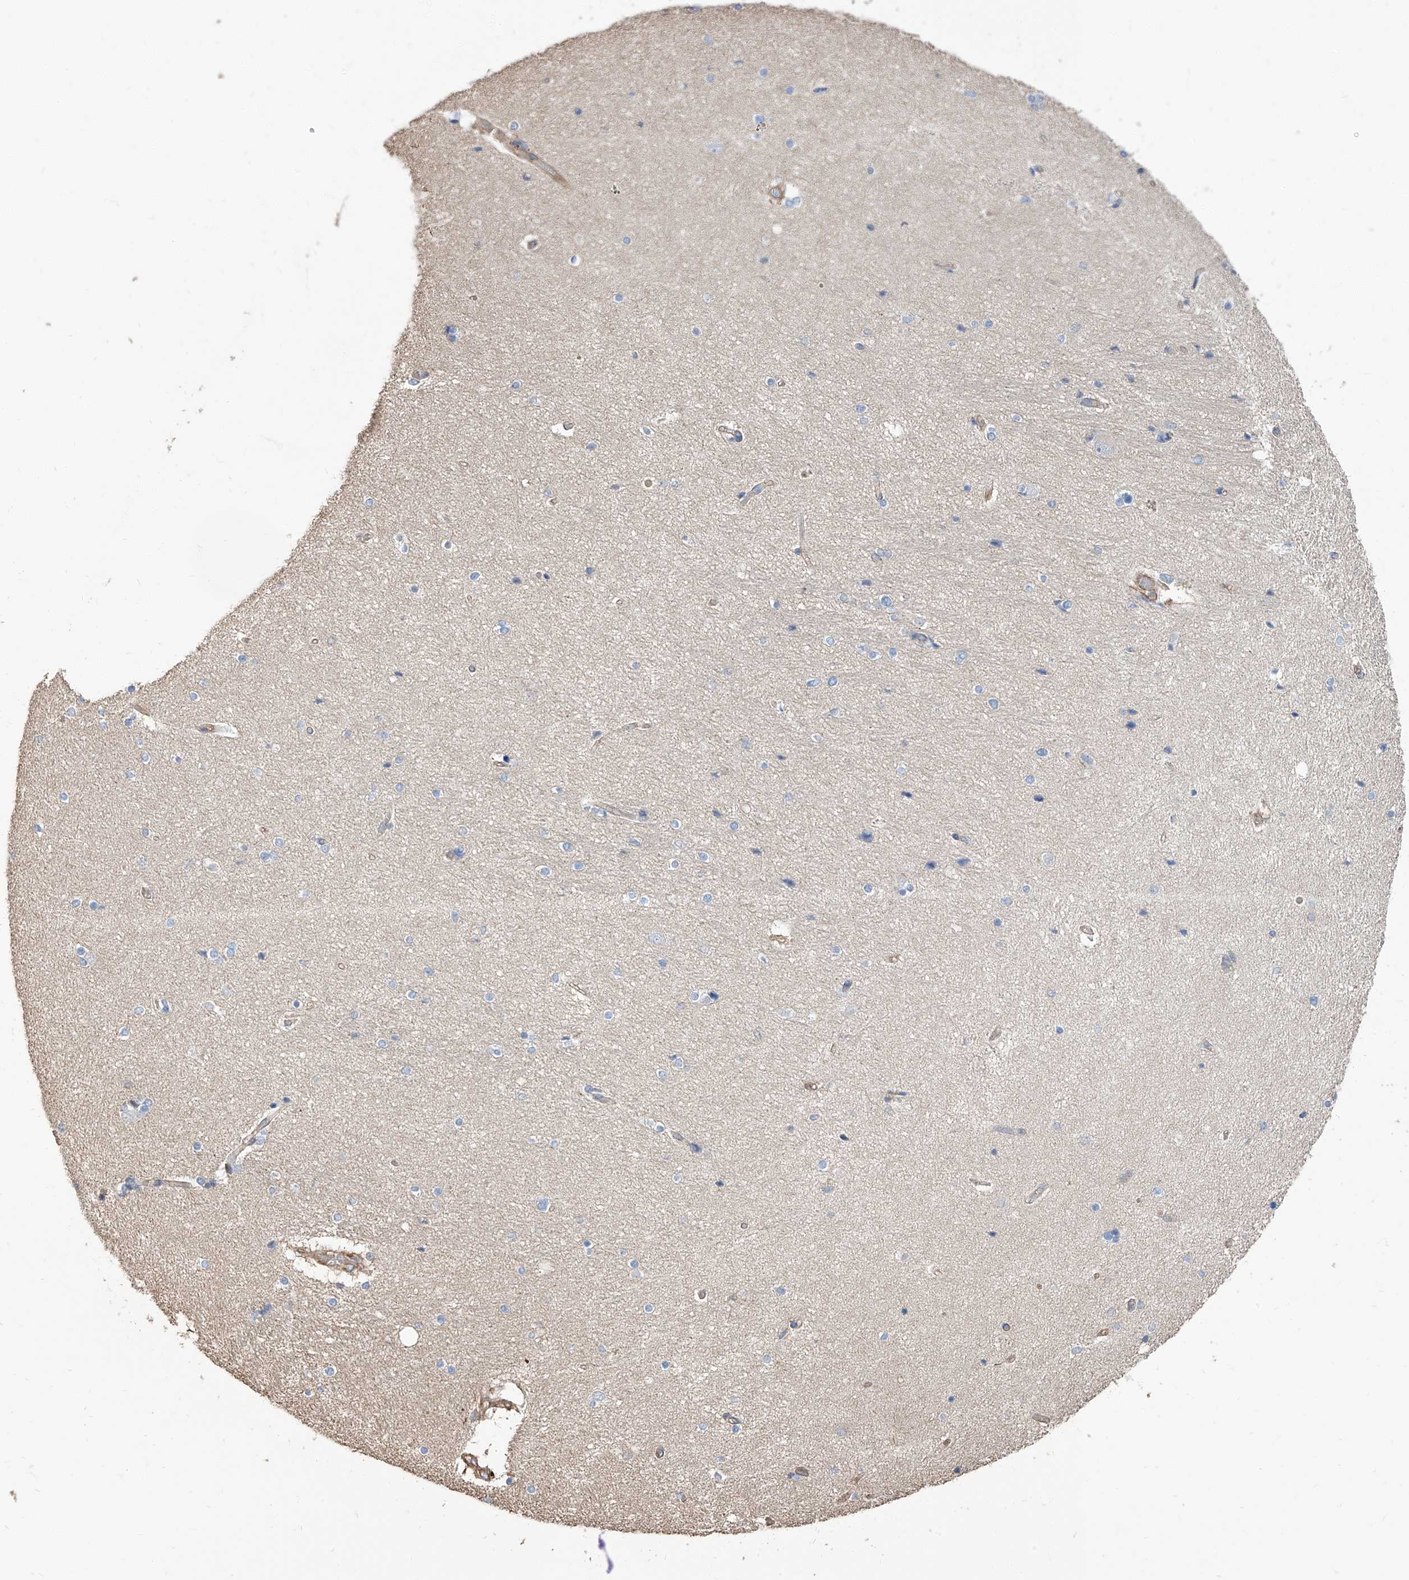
{"staining": {"intensity": "negative", "quantity": "none", "location": "none"}, "tissue": "hippocampus", "cell_type": "Glial cells", "image_type": "normal", "snomed": [{"axis": "morphology", "description": "Normal tissue, NOS"}, {"axis": "topography", "description": "Hippocampus"}], "caption": "The image displays no significant positivity in glial cells of hippocampus.", "gene": "PIEZO2", "patient": {"sex": "female", "age": 54}}